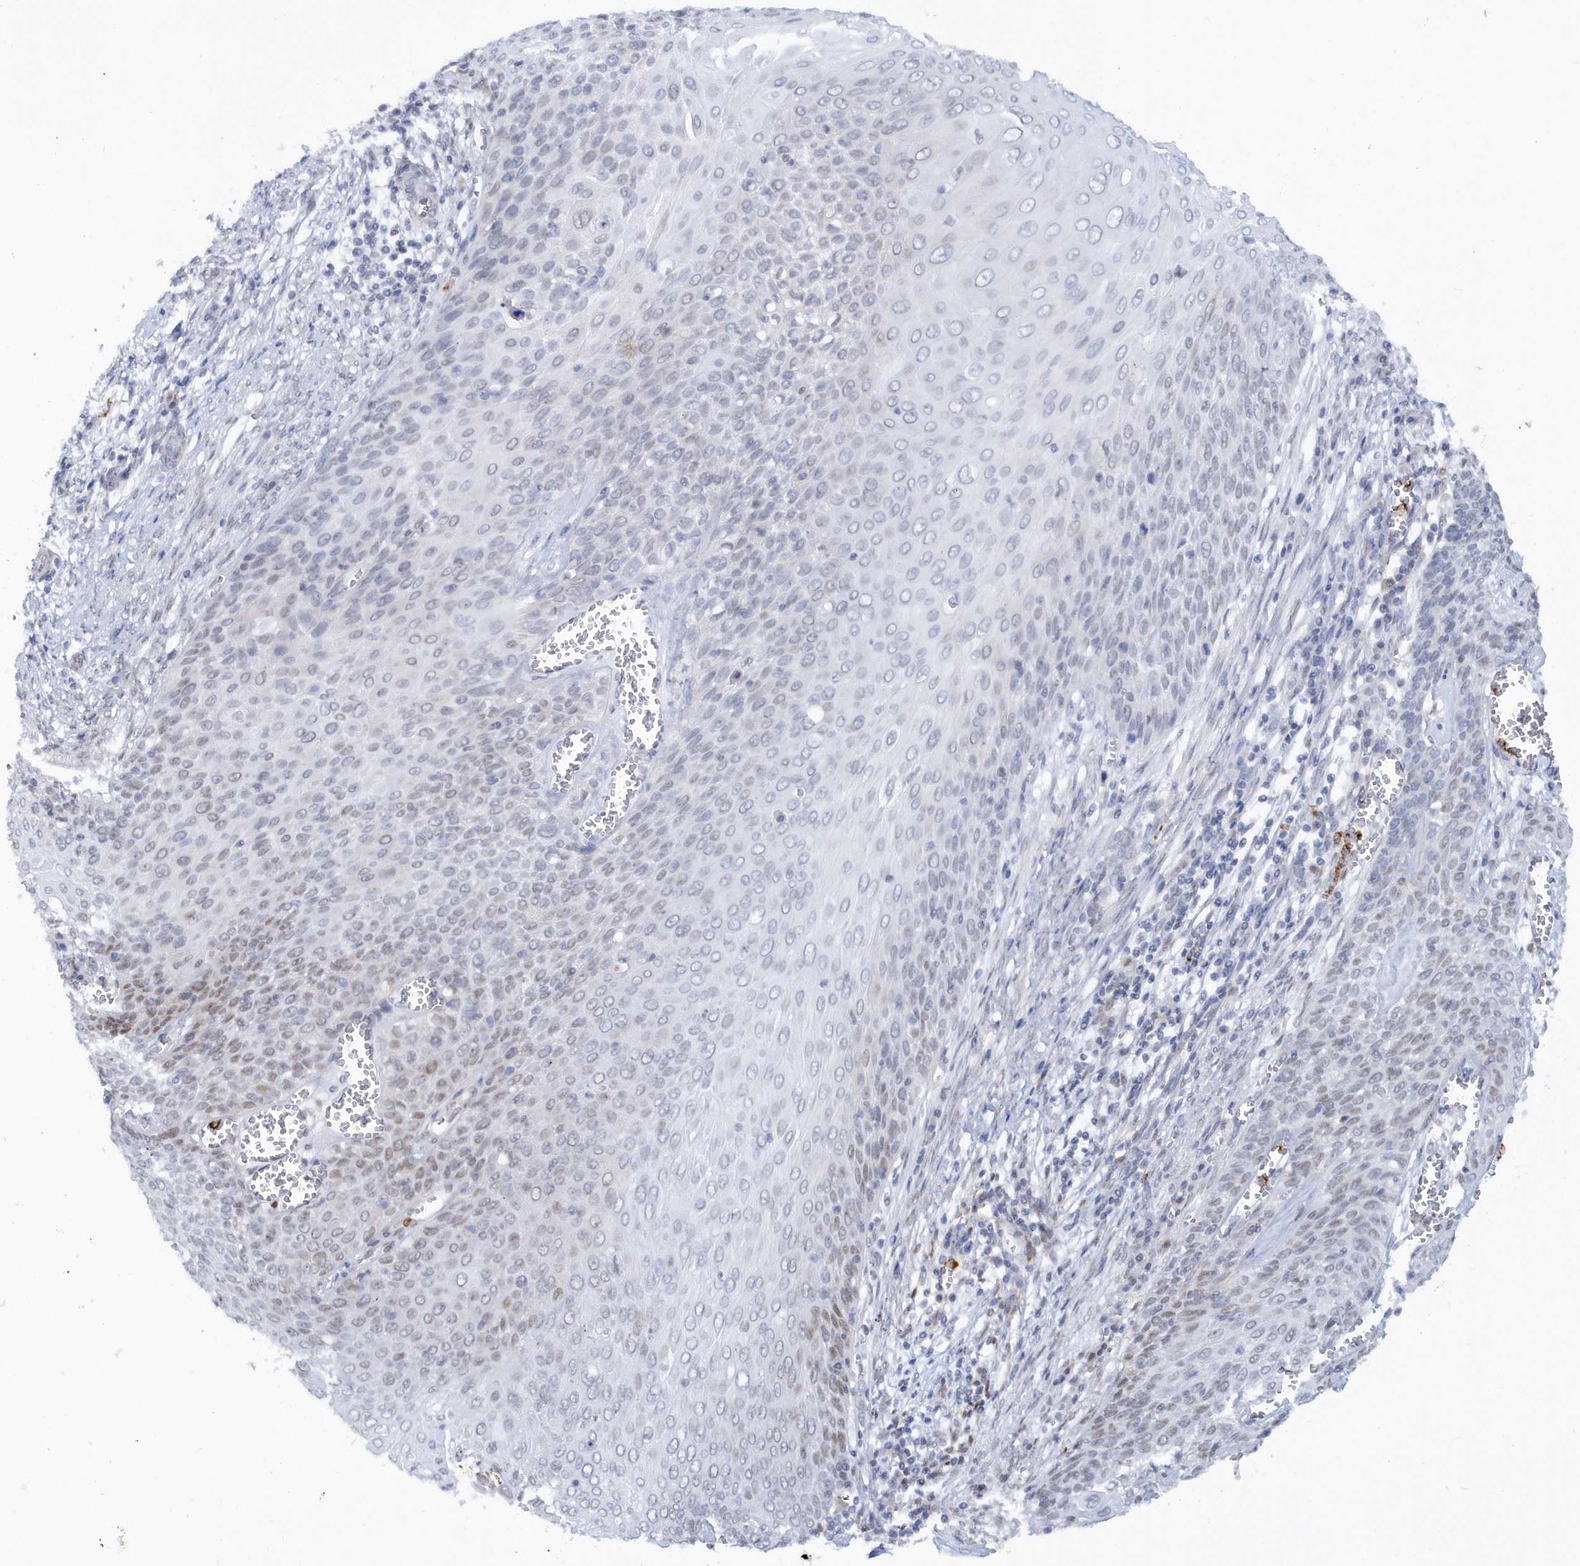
{"staining": {"intensity": "weak", "quantity": "<25%", "location": "nuclear"}, "tissue": "cervical cancer", "cell_type": "Tumor cells", "image_type": "cancer", "snomed": [{"axis": "morphology", "description": "Squamous cell carcinoma, NOS"}, {"axis": "topography", "description": "Cervix"}], "caption": "High magnification brightfield microscopy of cervical squamous cell carcinoma stained with DAB (3,3'-diaminobenzidine) (brown) and counterstained with hematoxylin (blue): tumor cells show no significant positivity. Brightfield microscopy of immunohistochemistry (IHC) stained with DAB (3,3'-diaminobenzidine) (brown) and hematoxylin (blue), captured at high magnification.", "gene": "ASCL4", "patient": {"sex": "female", "age": 39}}